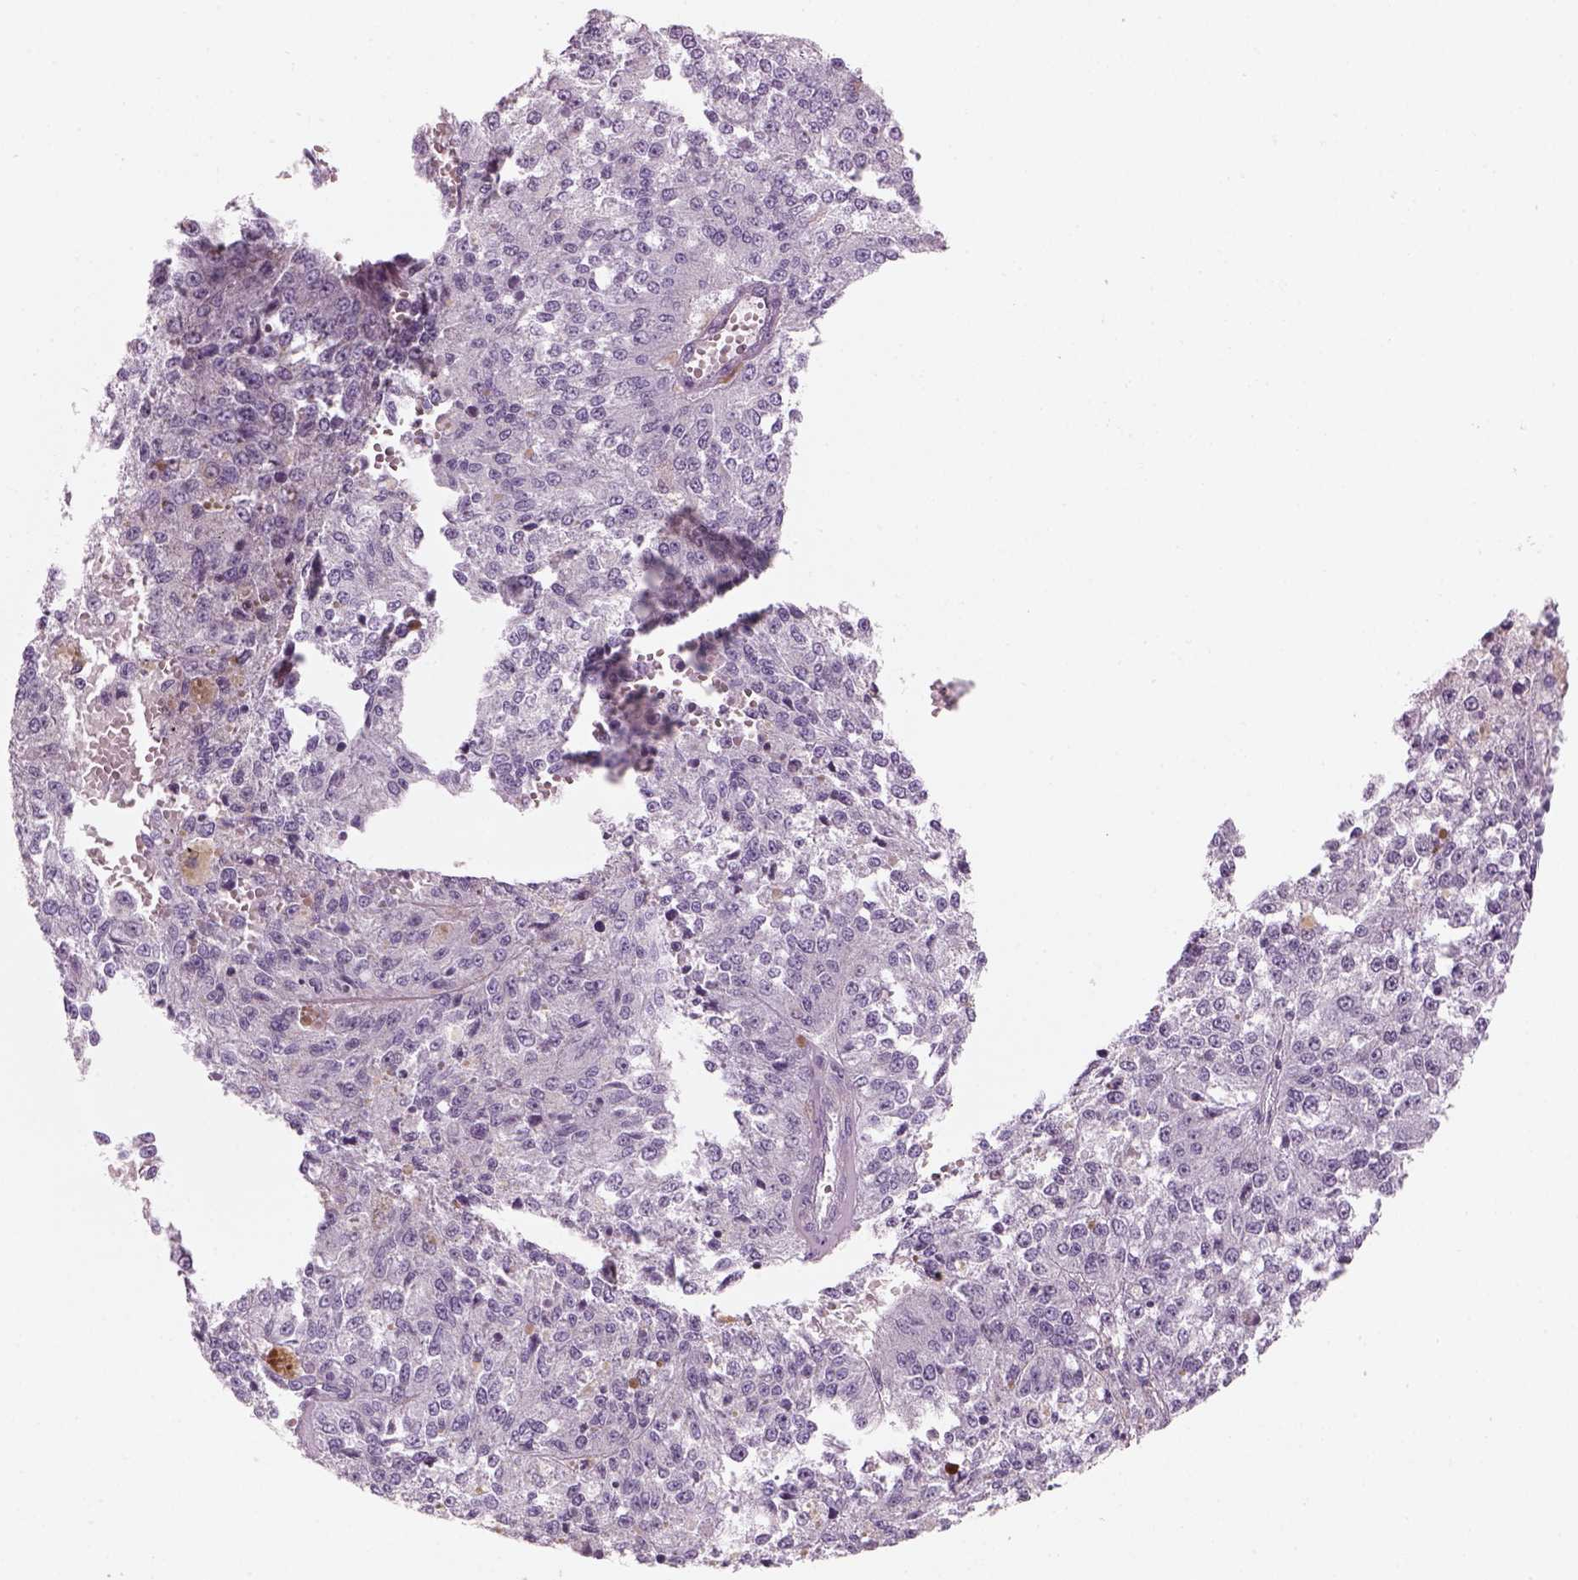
{"staining": {"intensity": "negative", "quantity": "none", "location": "none"}, "tissue": "melanoma", "cell_type": "Tumor cells", "image_type": "cancer", "snomed": [{"axis": "morphology", "description": "Malignant melanoma, Metastatic site"}, {"axis": "topography", "description": "Lymph node"}], "caption": "Human melanoma stained for a protein using immunohistochemistry displays no expression in tumor cells.", "gene": "SLC1A7", "patient": {"sex": "female", "age": 64}}